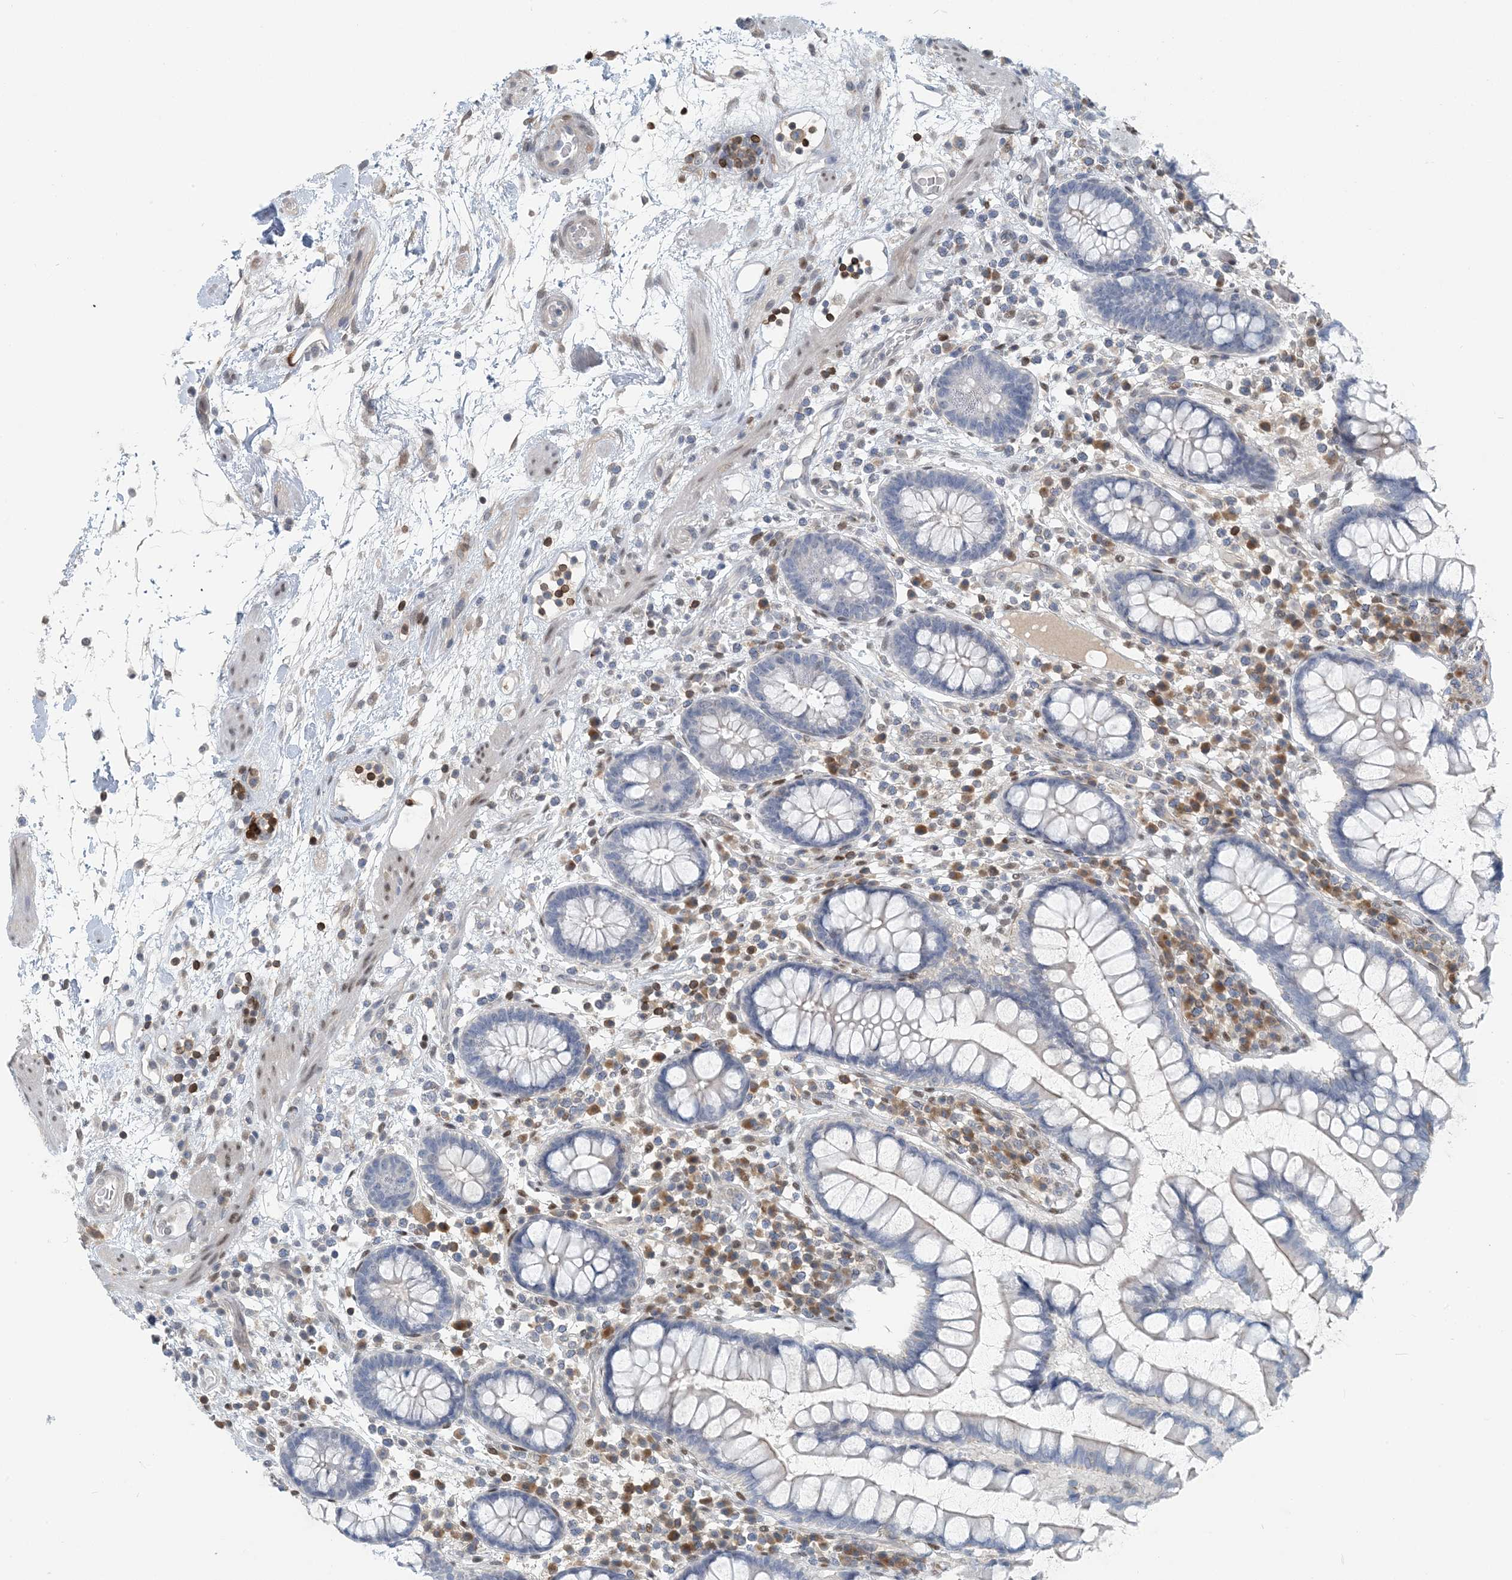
{"staining": {"intensity": "negative", "quantity": "none", "location": "none"}, "tissue": "colon", "cell_type": "Endothelial cells", "image_type": "normal", "snomed": [{"axis": "morphology", "description": "Normal tissue, NOS"}, {"axis": "topography", "description": "Colon"}], "caption": "Immunohistochemistry (IHC) image of benign human colon stained for a protein (brown), which exhibits no staining in endothelial cells.", "gene": "ZC3H12A", "patient": {"sex": "female", "age": 79}}